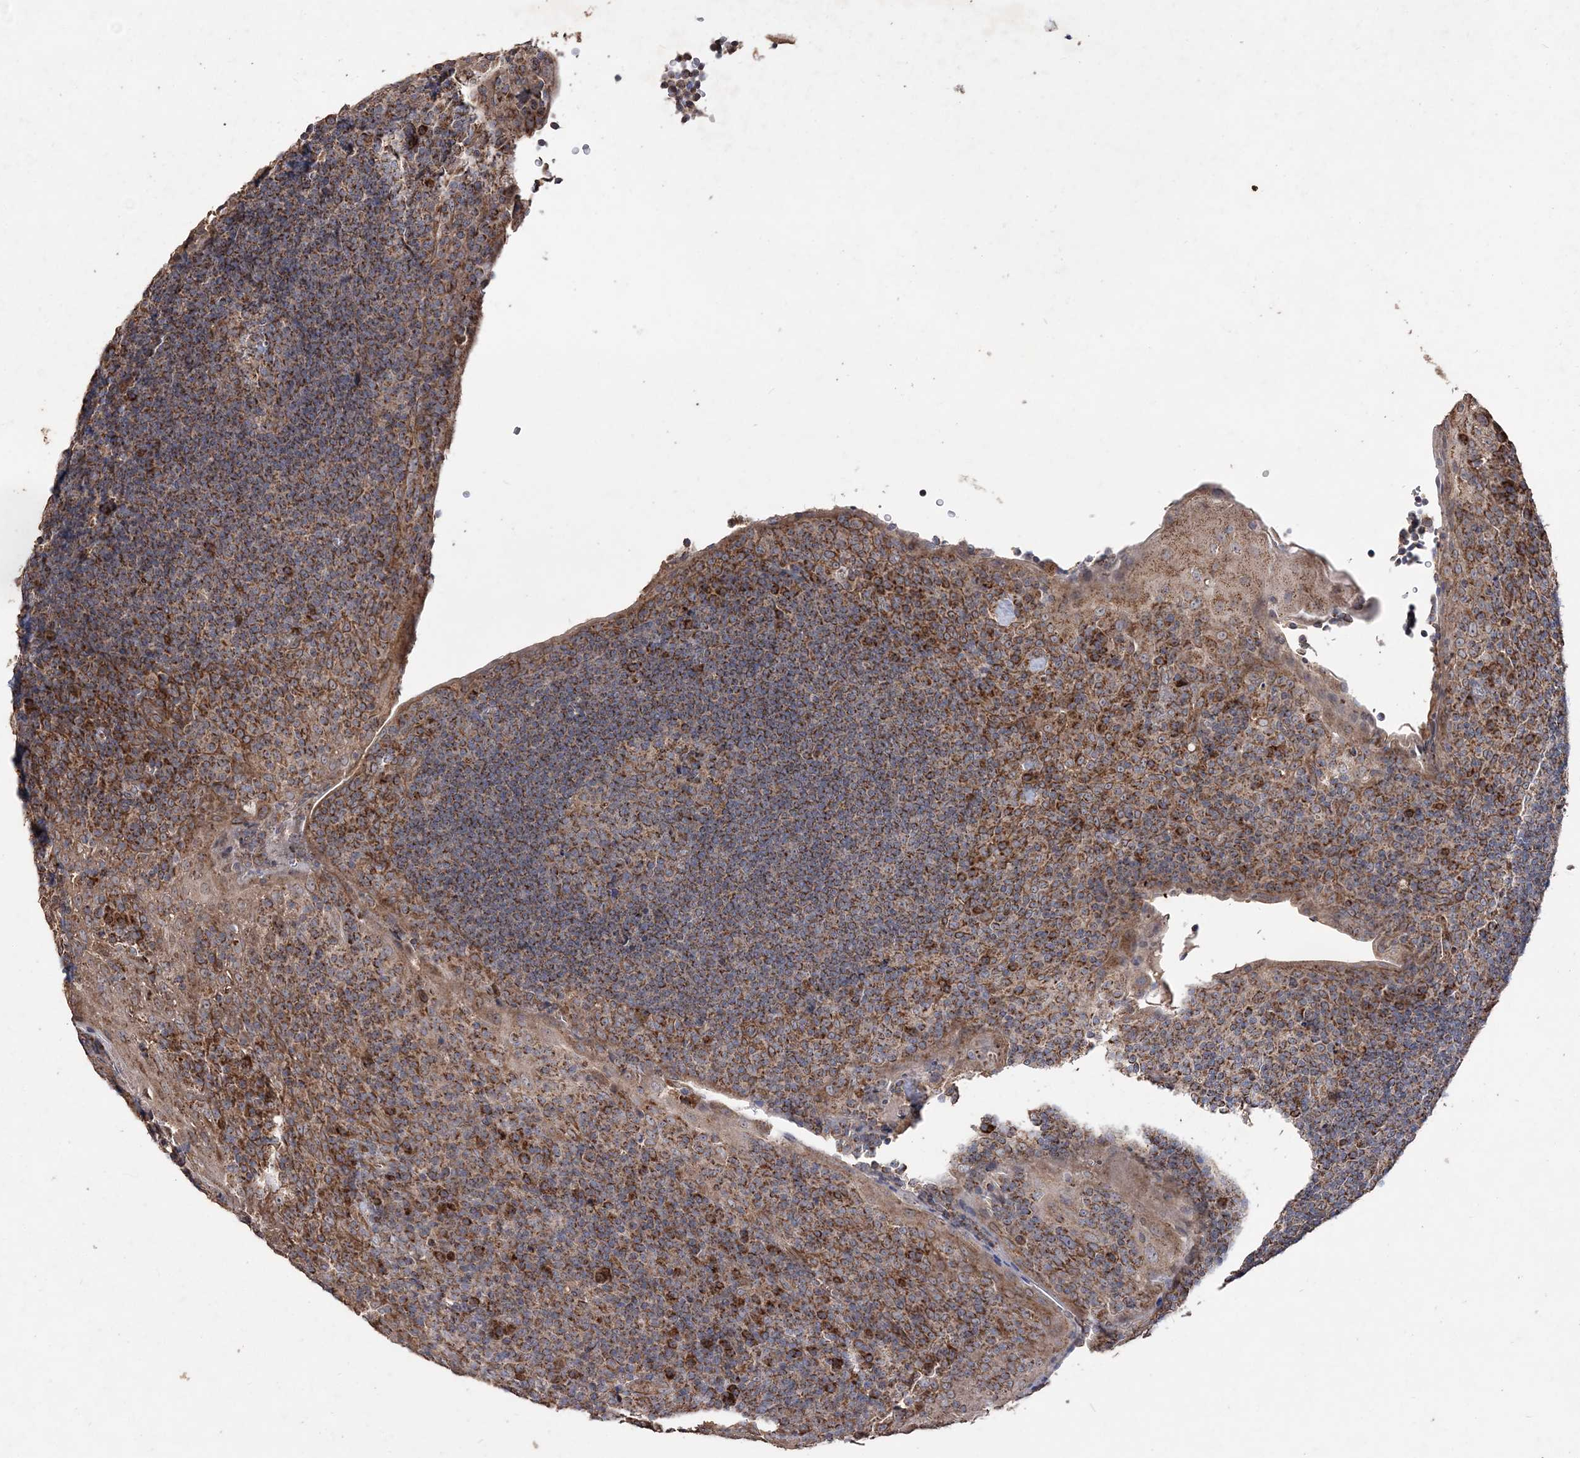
{"staining": {"intensity": "strong", "quantity": ">75%", "location": "cytoplasmic/membranous"}, "tissue": "tonsil", "cell_type": "Germinal center cells", "image_type": "normal", "snomed": [{"axis": "morphology", "description": "Normal tissue, NOS"}, {"axis": "topography", "description": "Tonsil"}], "caption": "IHC photomicrograph of normal tonsil: tonsil stained using immunohistochemistry reveals high levels of strong protein expression localized specifically in the cytoplasmic/membranous of germinal center cells, appearing as a cytoplasmic/membranous brown color.", "gene": "POC5", "patient": {"sex": "male", "age": 37}}